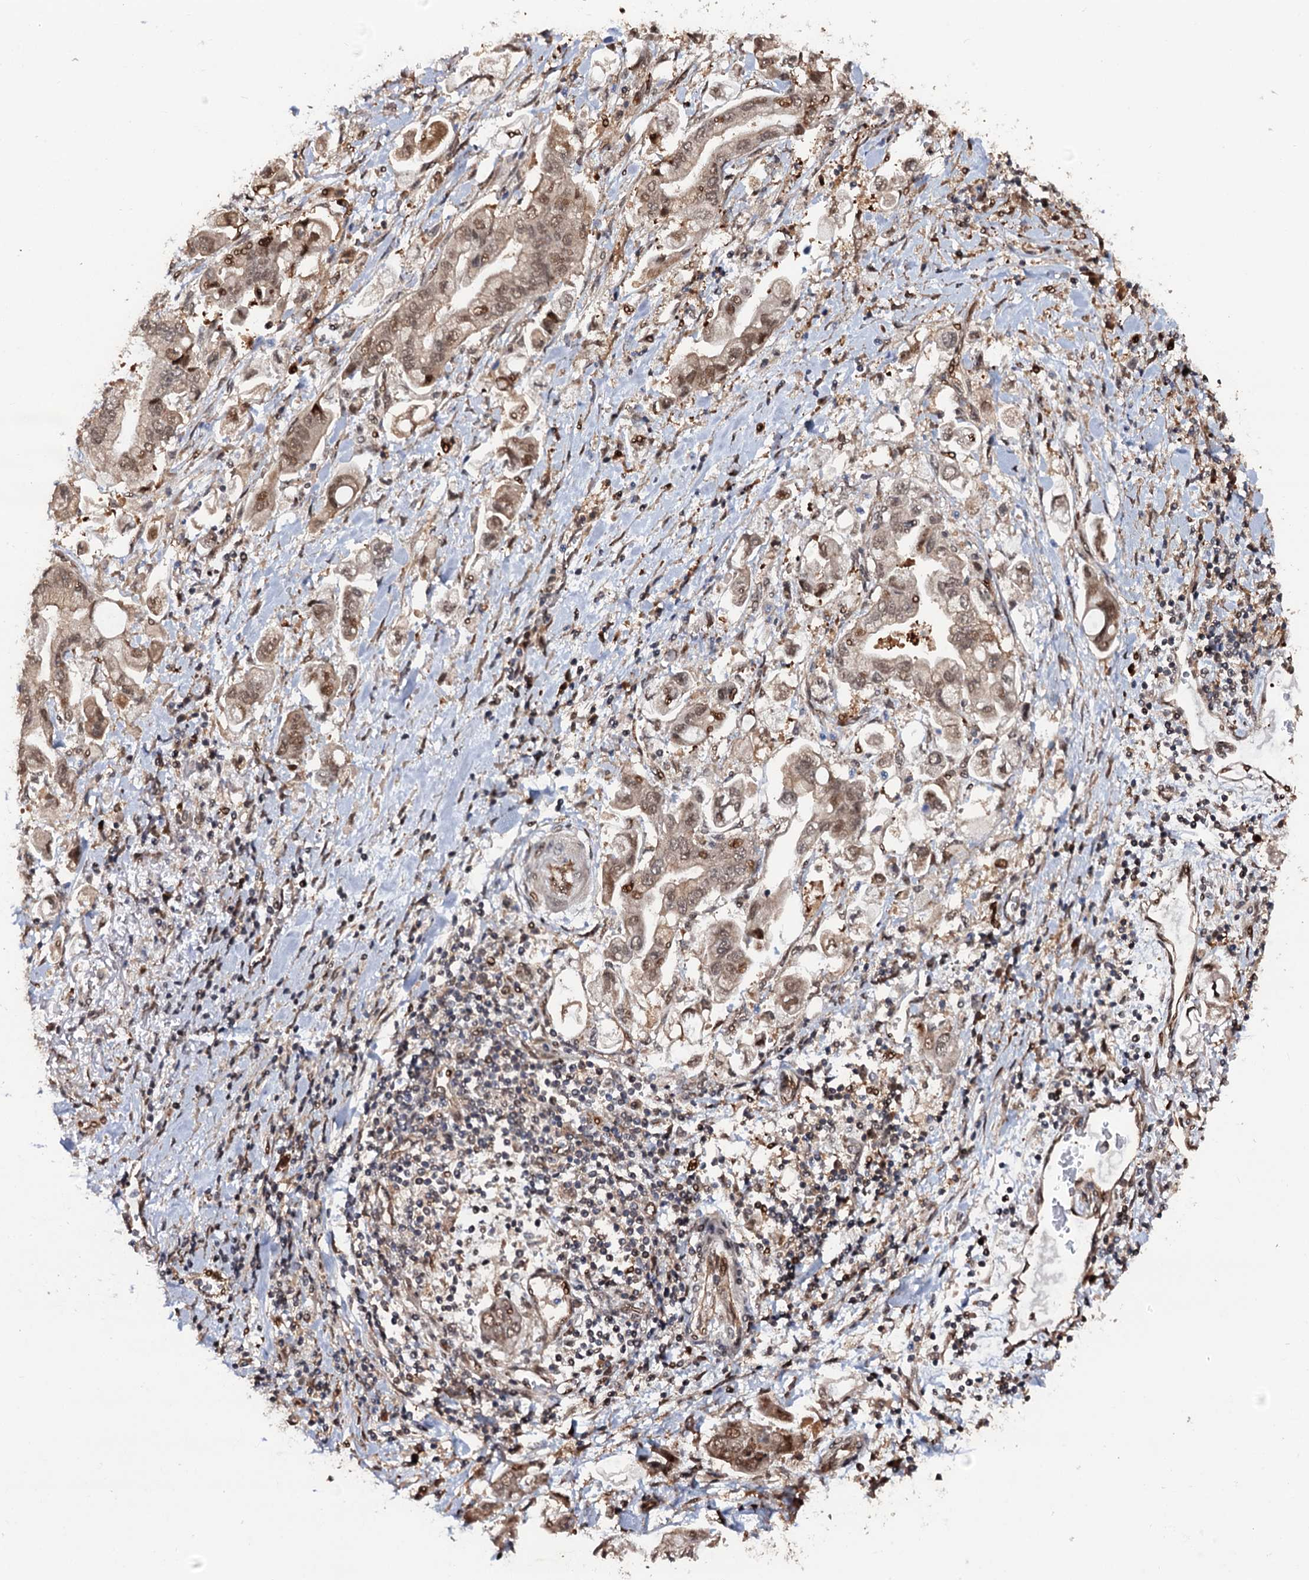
{"staining": {"intensity": "moderate", "quantity": ">75%", "location": "cytoplasmic/membranous,nuclear"}, "tissue": "stomach cancer", "cell_type": "Tumor cells", "image_type": "cancer", "snomed": [{"axis": "morphology", "description": "Adenocarcinoma, NOS"}, {"axis": "topography", "description": "Stomach"}], "caption": "Stomach cancer stained with DAB (3,3'-diaminobenzidine) IHC reveals medium levels of moderate cytoplasmic/membranous and nuclear staining in approximately >75% of tumor cells.", "gene": "CDC23", "patient": {"sex": "male", "age": 62}}